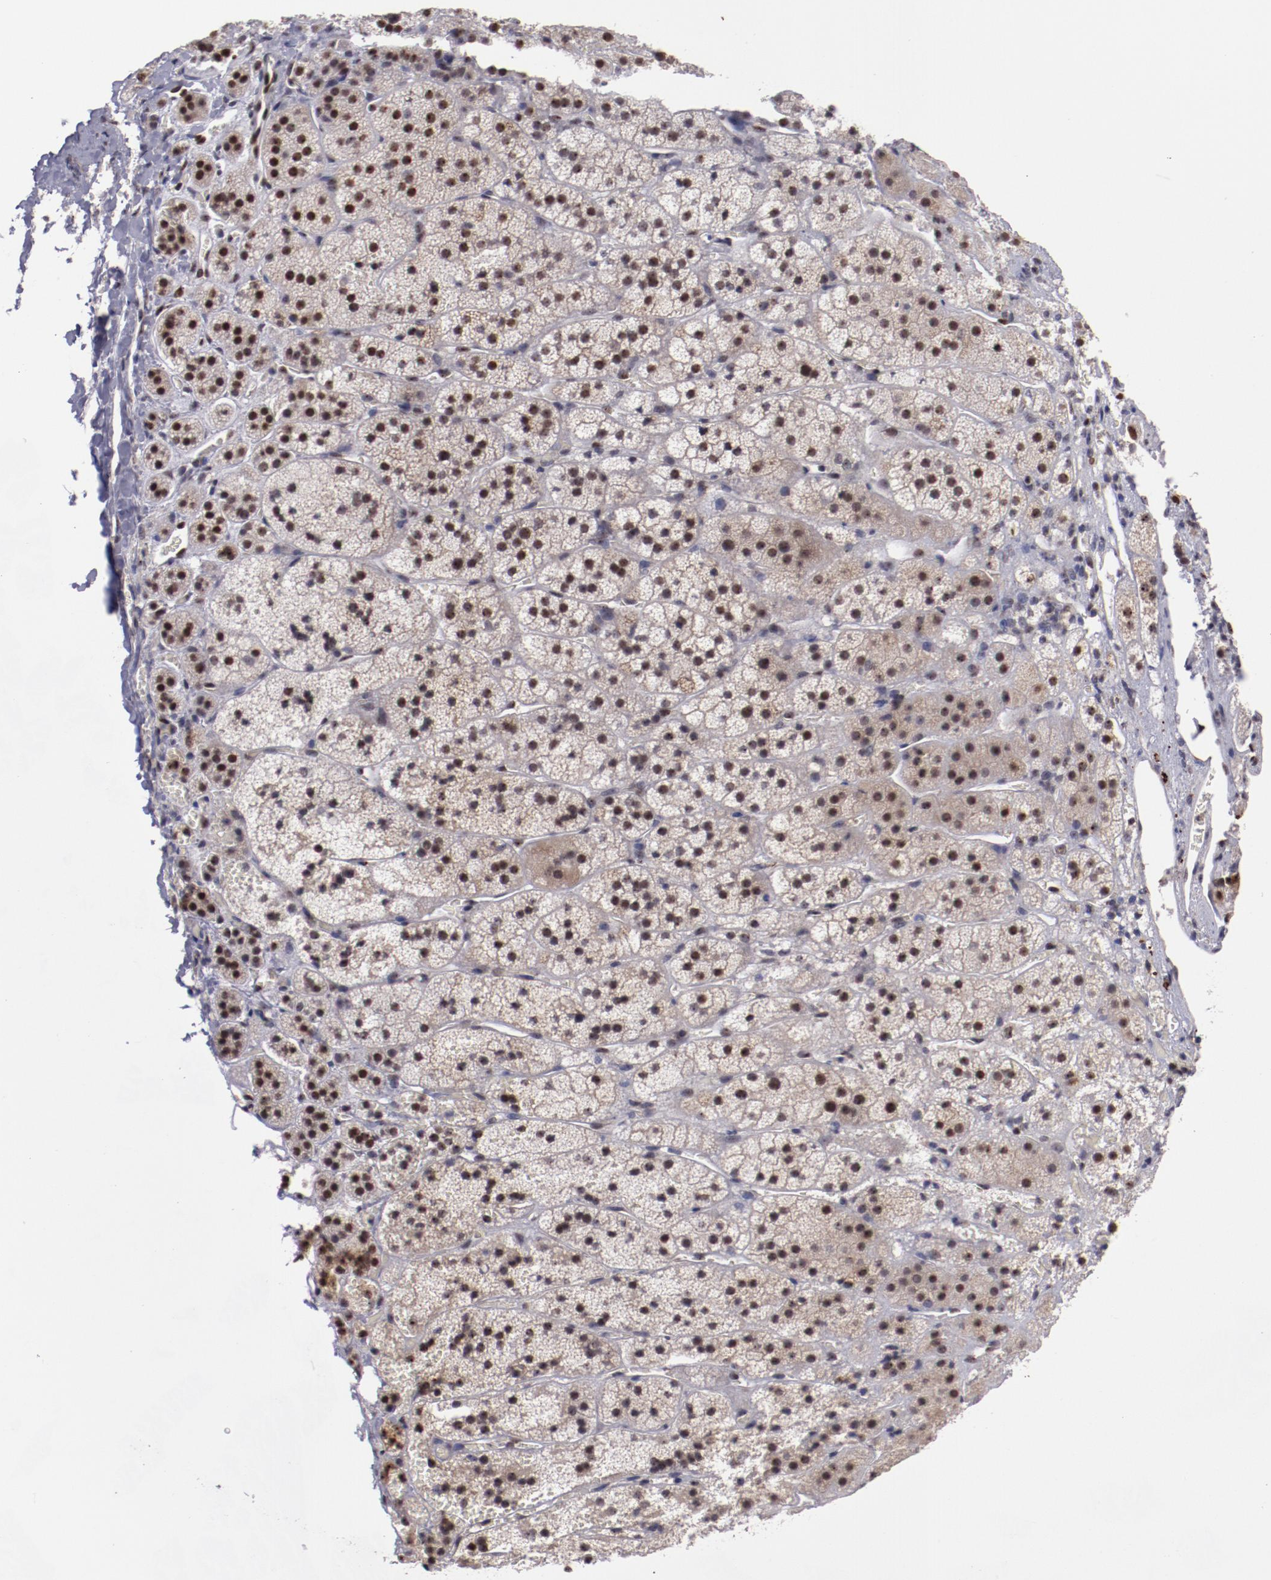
{"staining": {"intensity": "moderate", "quantity": "25%-75%", "location": "cytoplasmic/membranous,nuclear"}, "tissue": "adrenal gland", "cell_type": "Glandular cells", "image_type": "normal", "snomed": [{"axis": "morphology", "description": "Normal tissue, NOS"}, {"axis": "topography", "description": "Adrenal gland"}], "caption": "Immunohistochemistry (IHC) of benign human adrenal gland reveals medium levels of moderate cytoplasmic/membranous,nuclear positivity in about 25%-75% of glandular cells.", "gene": "DDX24", "patient": {"sex": "female", "age": 44}}